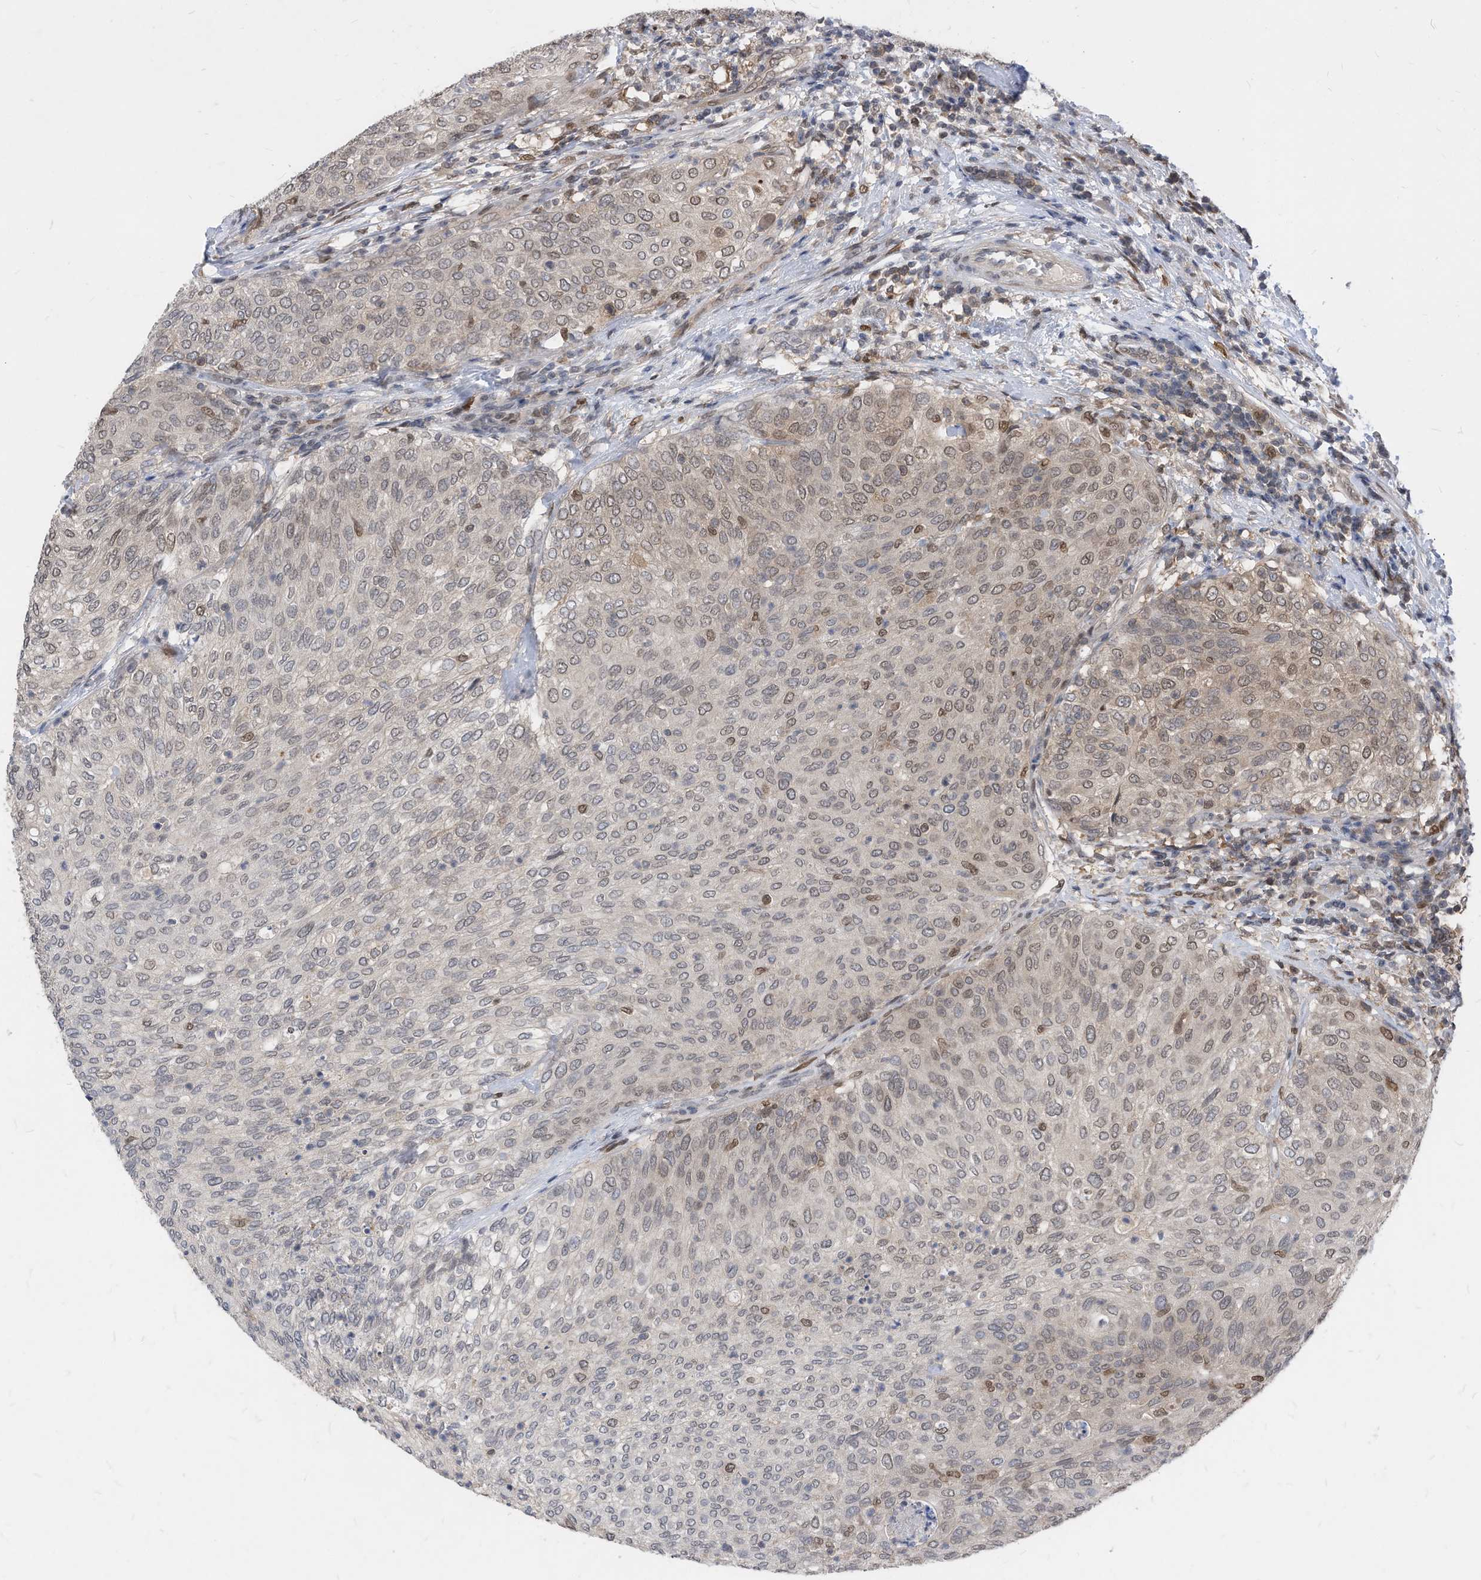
{"staining": {"intensity": "moderate", "quantity": "<25%", "location": "nuclear"}, "tissue": "urothelial cancer", "cell_type": "Tumor cells", "image_type": "cancer", "snomed": [{"axis": "morphology", "description": "Urothelial carcinoma, Low grade"}, {"axis": "topography", "description": "Urinary bladder"}], "caption": "Urothelial cancer stained with IHC displays moderate nuclear positivity in approximately <25% of tumor cells. The staining is performed using DAB (3,3'-diaminobenzidine) brown chromogen to label protein expression. The nuclei are counter-stained blue using hematoxylin.", "gene": "KPNB1", "patient": {"sex": "female", "age": 79}}